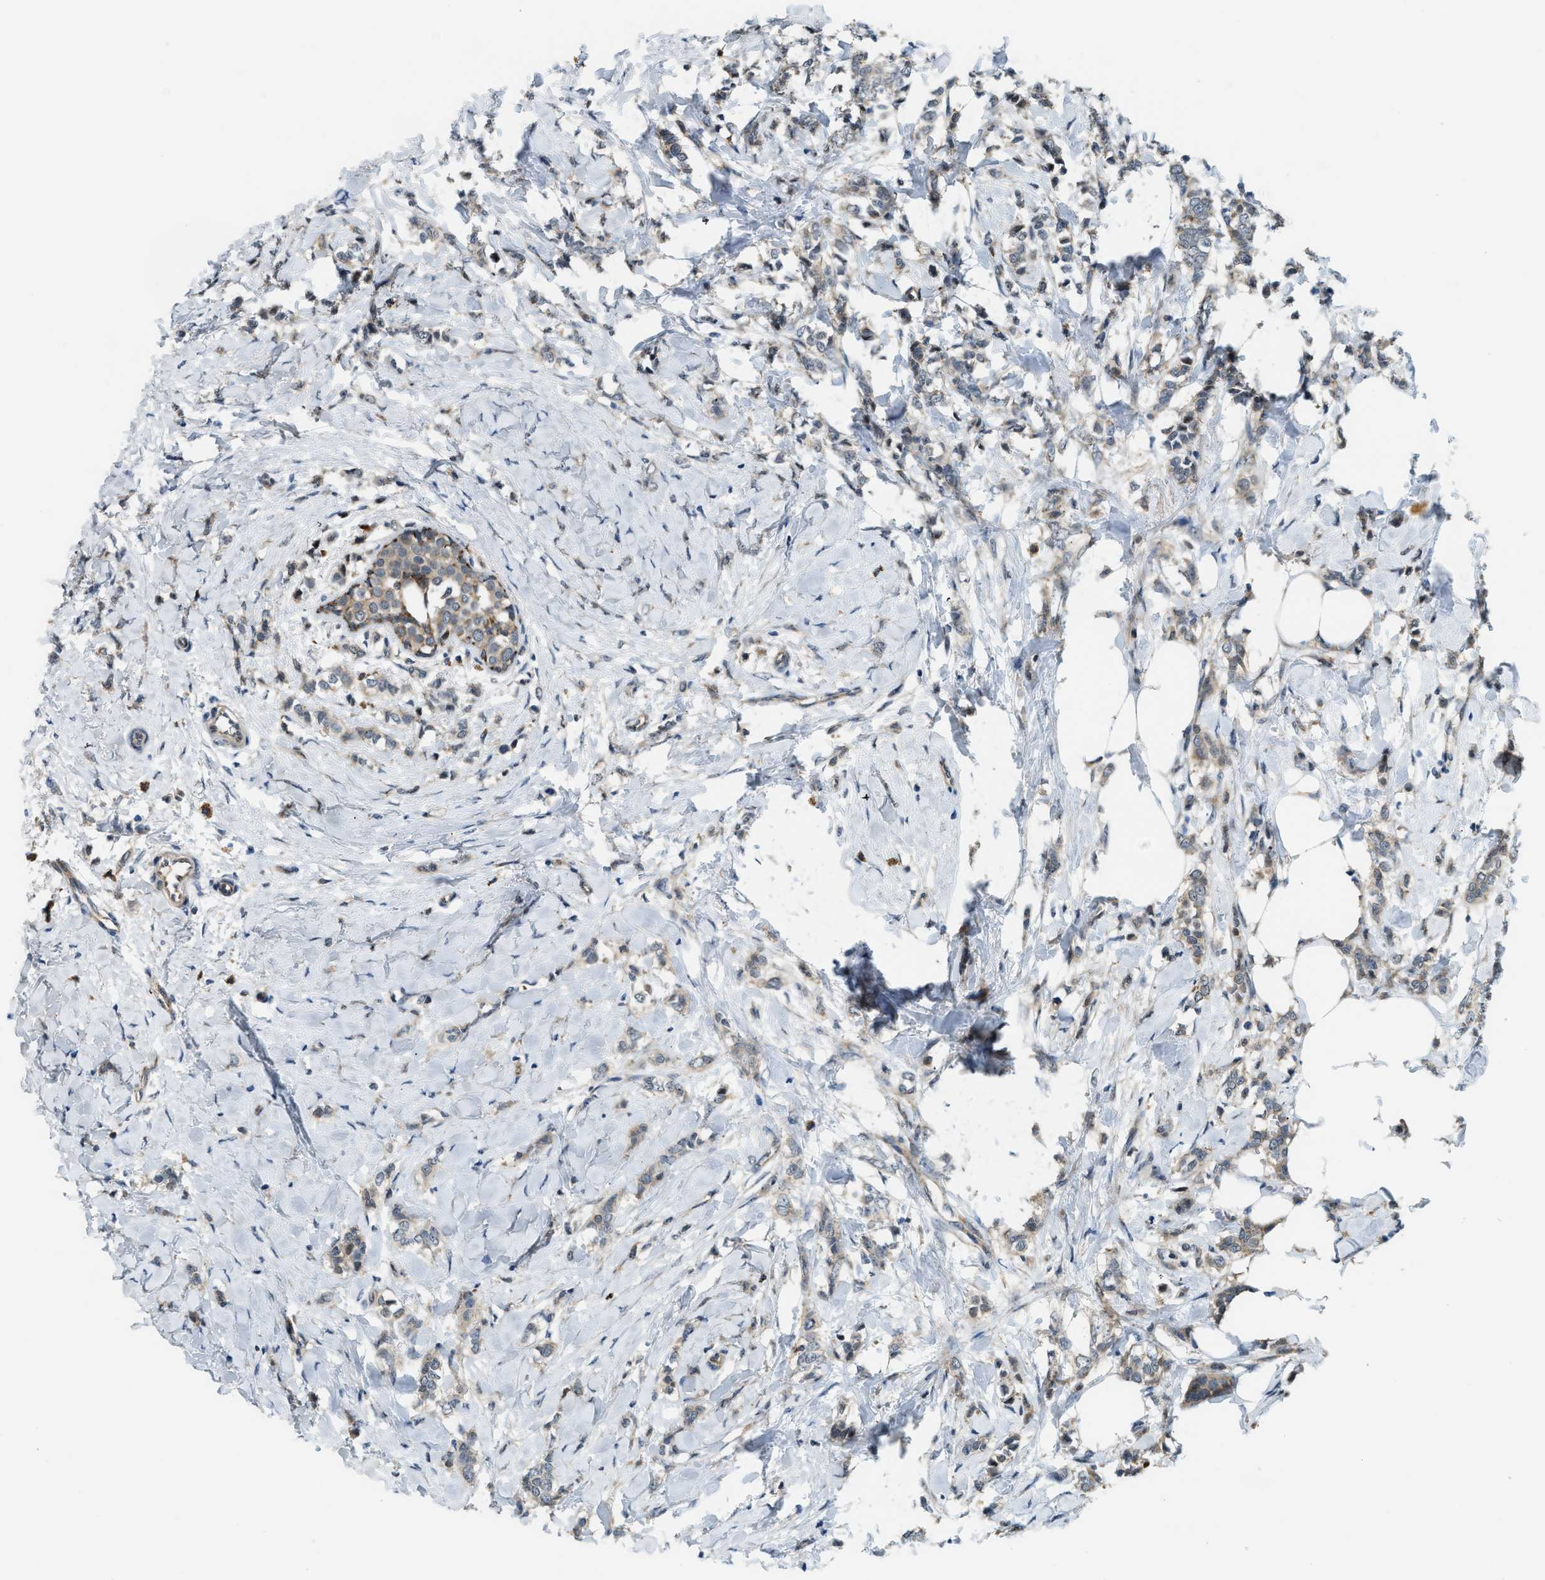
{"staining": {"intensity": "moderate", "quantity": ">75%", "location": "cytoplasmic/membranous"}, "tissue": "breast cancer", "cell_type": "Tumor cells", "image_type": "cancer", "snomed": [{"axis": "morphology", "description": "Lobular carcinoma, in situ"}, {"axis": "morphology", "description": "Lobular carcinoma"}, {"axis": "topography", "description": "Breast"}], "caption": "Immunohistochemical staining of human breast cancer (lobular carcinoma in situ) exhibits moderate cytoplasmic/membranous protein expression in about >75% of tumor cells.", "gene": "STARD3NL", "patient": {"sex": "female", "age": 41}}